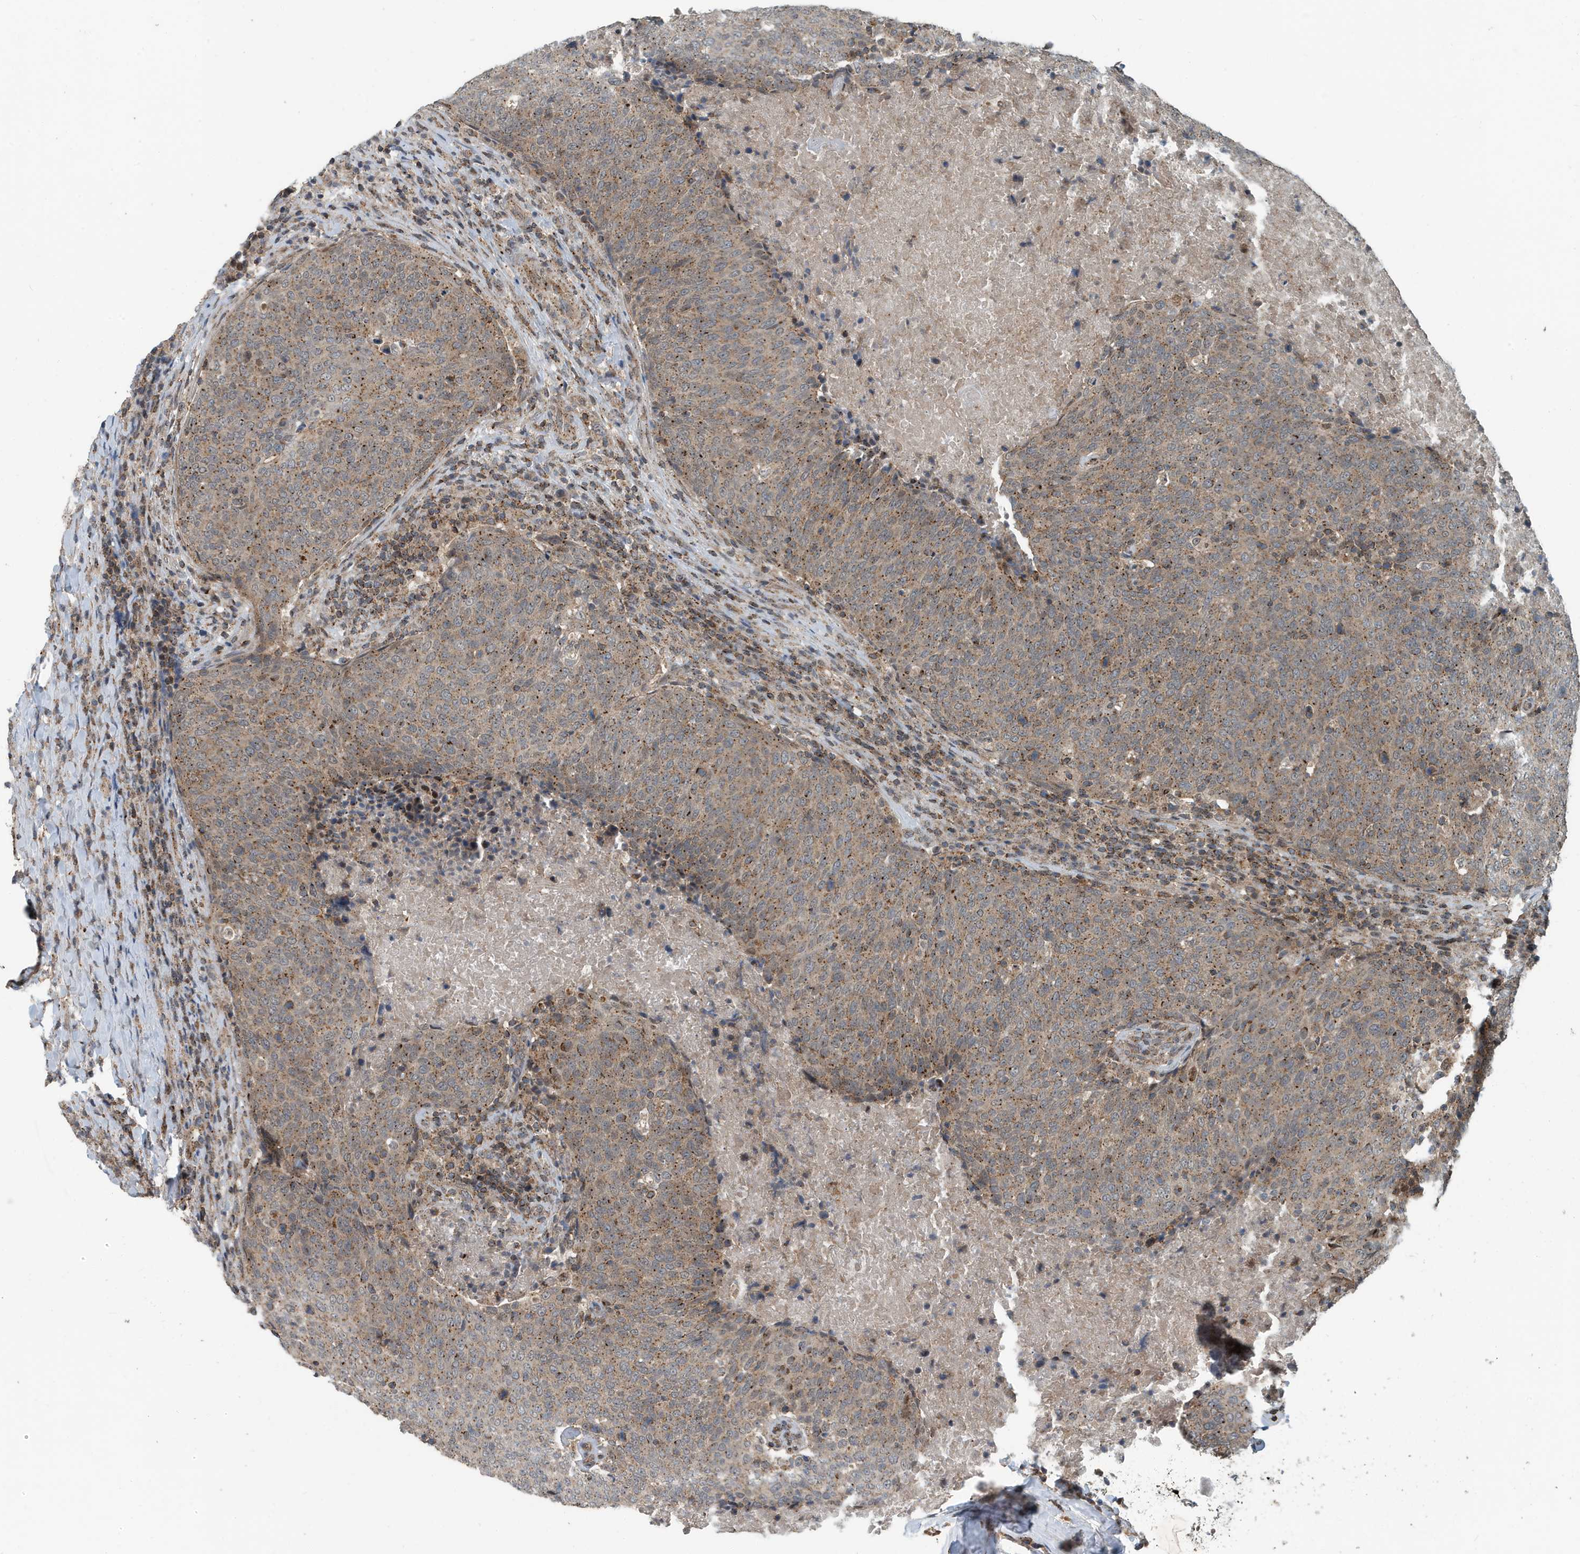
{"staining": {"intensity": "moderate", "quantity": ">75%", "location": "cytoplasmic/membranous"}, "tissue": "head and neck cancer", "cell_type": "Tumor cells", "image_type": "cancer", "snomed": [{"axis": "morphology", "description": "Squamous cell carcinoma, NOS"}, {"axis": "morphology", "description": "Squamous cell carcinoma, metastatic, NOS"}, {"axis": "topography", "description": "Lymph node"}, {"axis": "topography", "description": "Head-Neck"}], "caption": "Moderate cytoplasmic/membranous expression for a protein is appreciated in about >75% of tumor cells of head and neck cancer (squamous cell carcinoma) using immunohistochemistry.", "gene": "KIF15", "patient": {"sex": "male", "age": 62}}